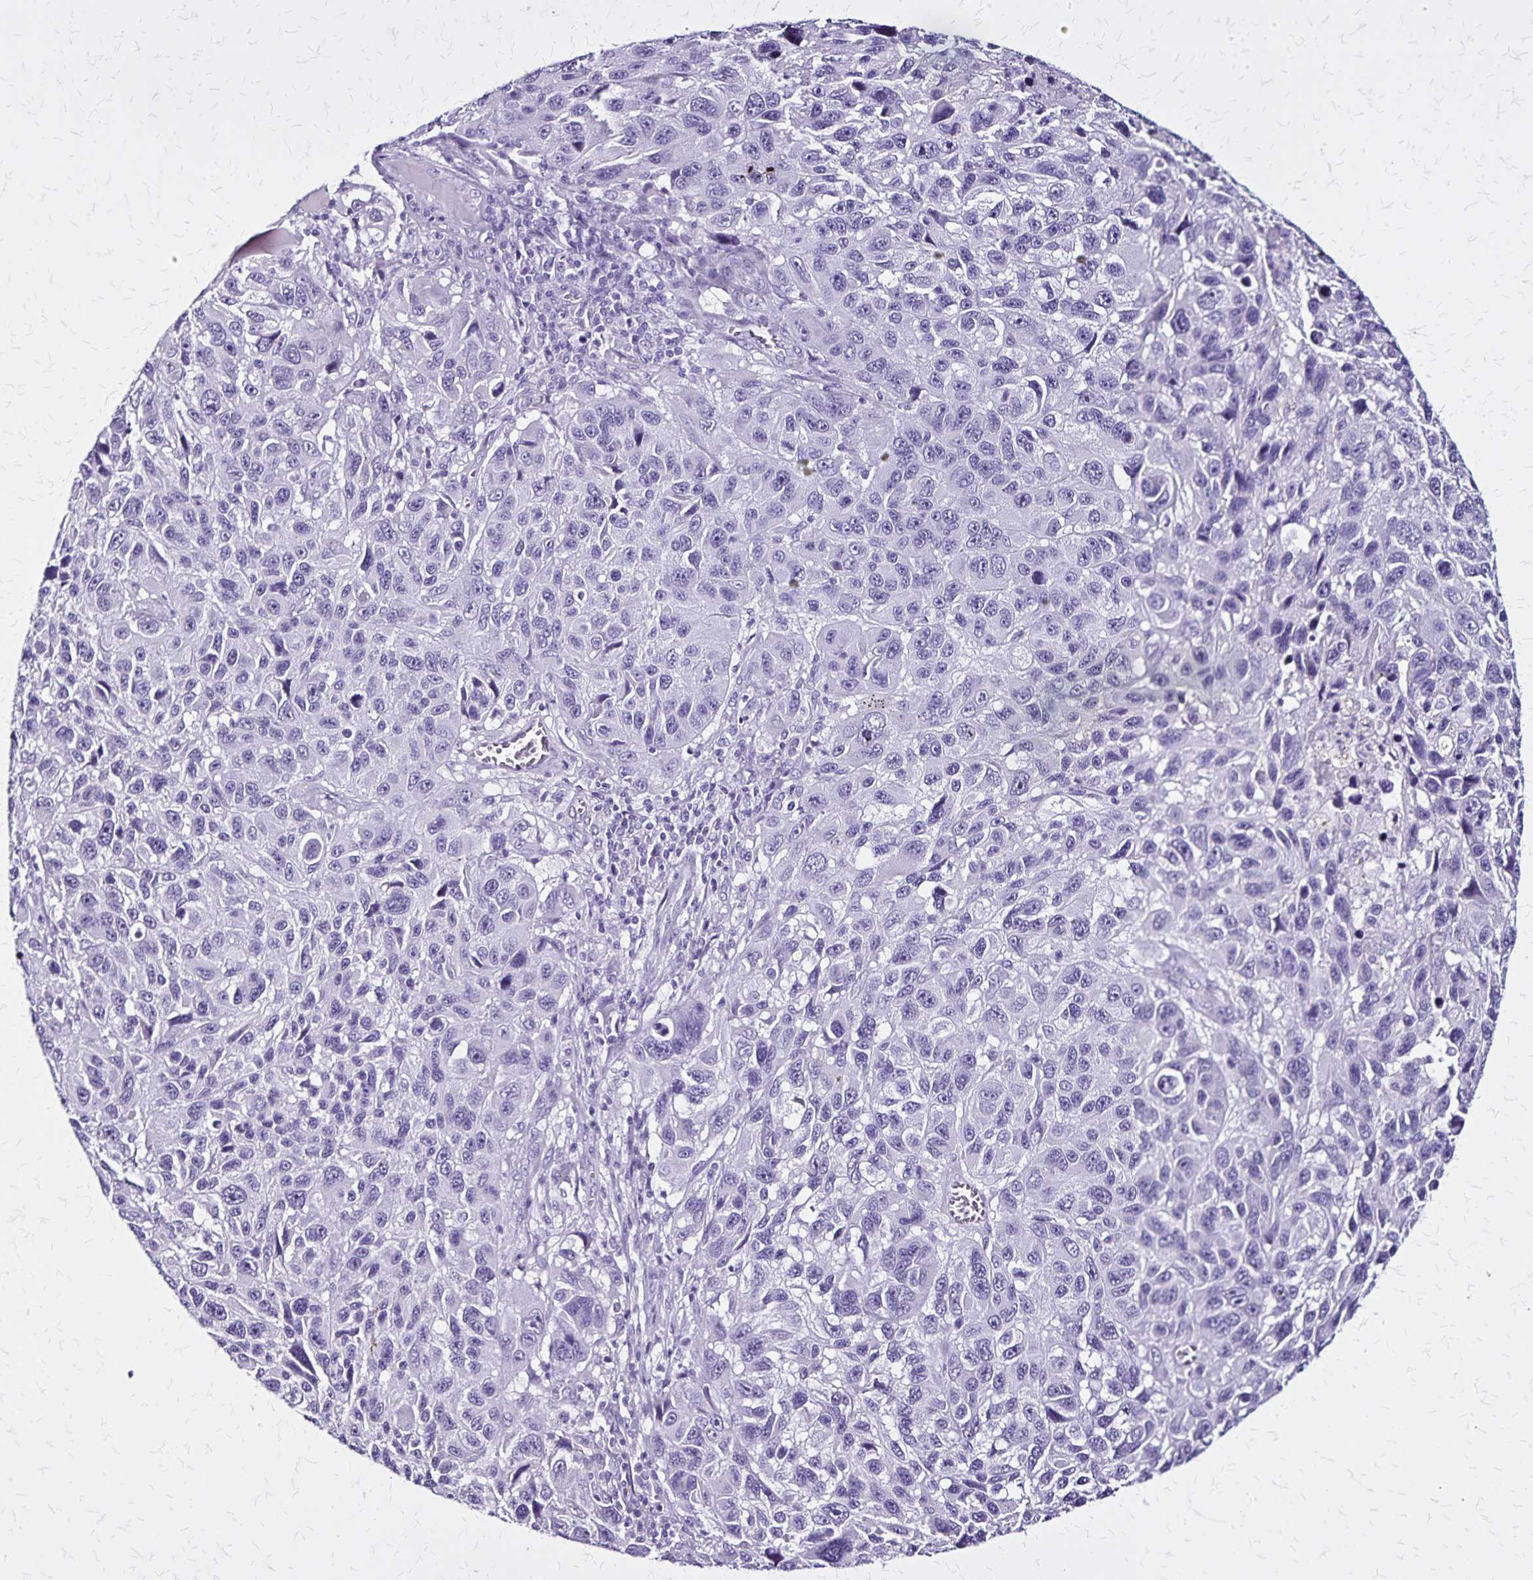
{"staining": {"intensity": "negative", "quantity": "none", "location": "none"}, "tissue": "melanoma", "cell_type": "Tumor cells", "image_type": "cancer", "snomed": [{"axis": "morphology", "description": "Malignant melanoma, NOS"}, {"axis": "topography", "description": "Skin"}], "caption": "Tumor cells show no significant staining in melanoma.", "gene": "KRT2", "patient": {"sex": "male", "age": 53}}